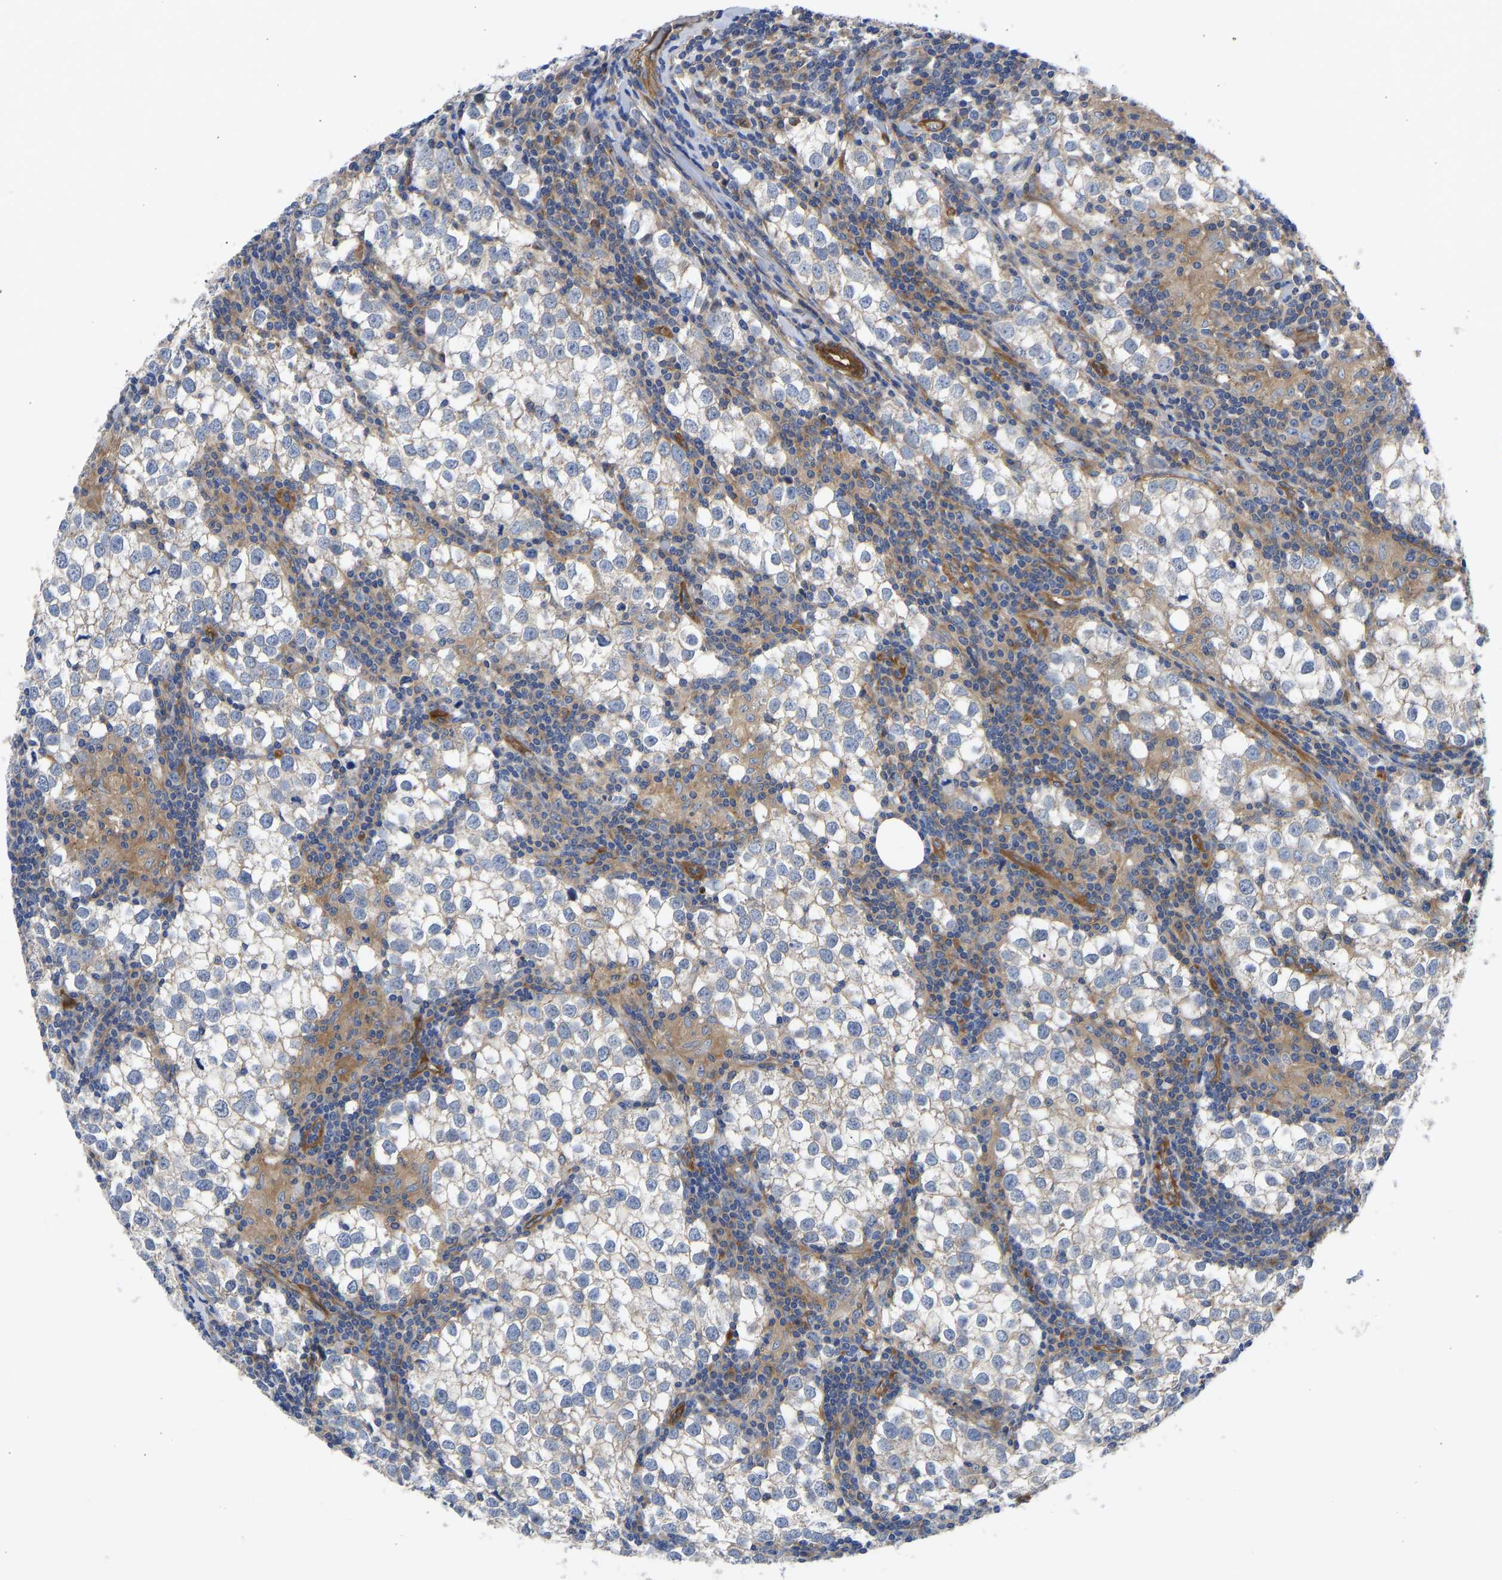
{"staining": {"intensity": "negative", "quantity": "none", "location": "none"}, "tissue": "testis cancer", "cell_type": "Tumor cells", "image_type": "cancer", "snomed": [{"axis": "morphology", "description": "Seminoma, NOS"}, {"axis": "morphology", "description": "Carcinoma, Embryonal, NOS"}, {"axis": "topography", "description": "Testis"}], "caption": "High power microscopy micrograph of an immunohistochemistry histopathology image of testis cancer, revealing no significant staining in tumor cells.", "gene": "MYO1C", "patient": {"sex": "male", "age": 36}}